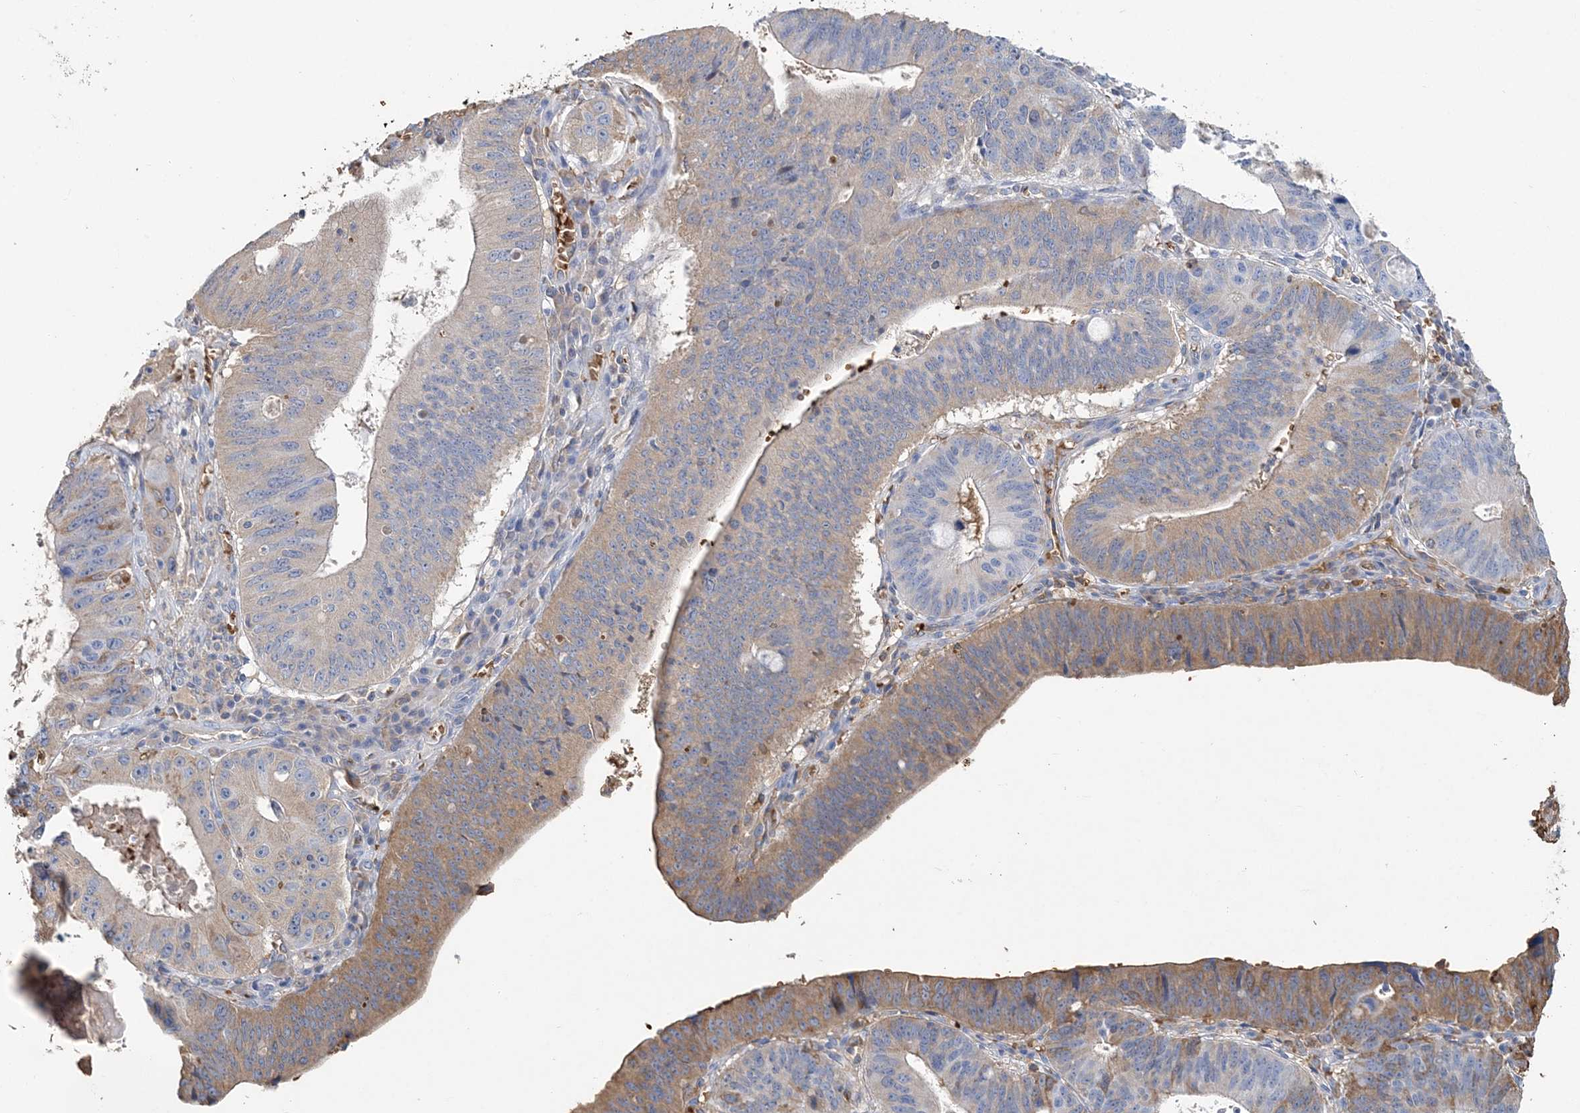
{"staining": {"intensity": "moderate", "quantity": "25%-75%", "location": "cytoplasmic/membranous"}, "tissue": "stomach cancer", "cell_type": "Tumor cells", "image_type": "cancer", "snomed": [{"axis": "morphology", "description": "Adenocarcinoma, NOS"}, {"axis": "topography", "description": "Stomach"}], "caption": "Protein staining of stomach cancer (adenocarcinoma) tissue shows moderate cytoplasmic/membranous staining in approximately 25%-75% of tumor cells.", "gene": "HBD", "patient": {"sex": "male", "age": 59}}